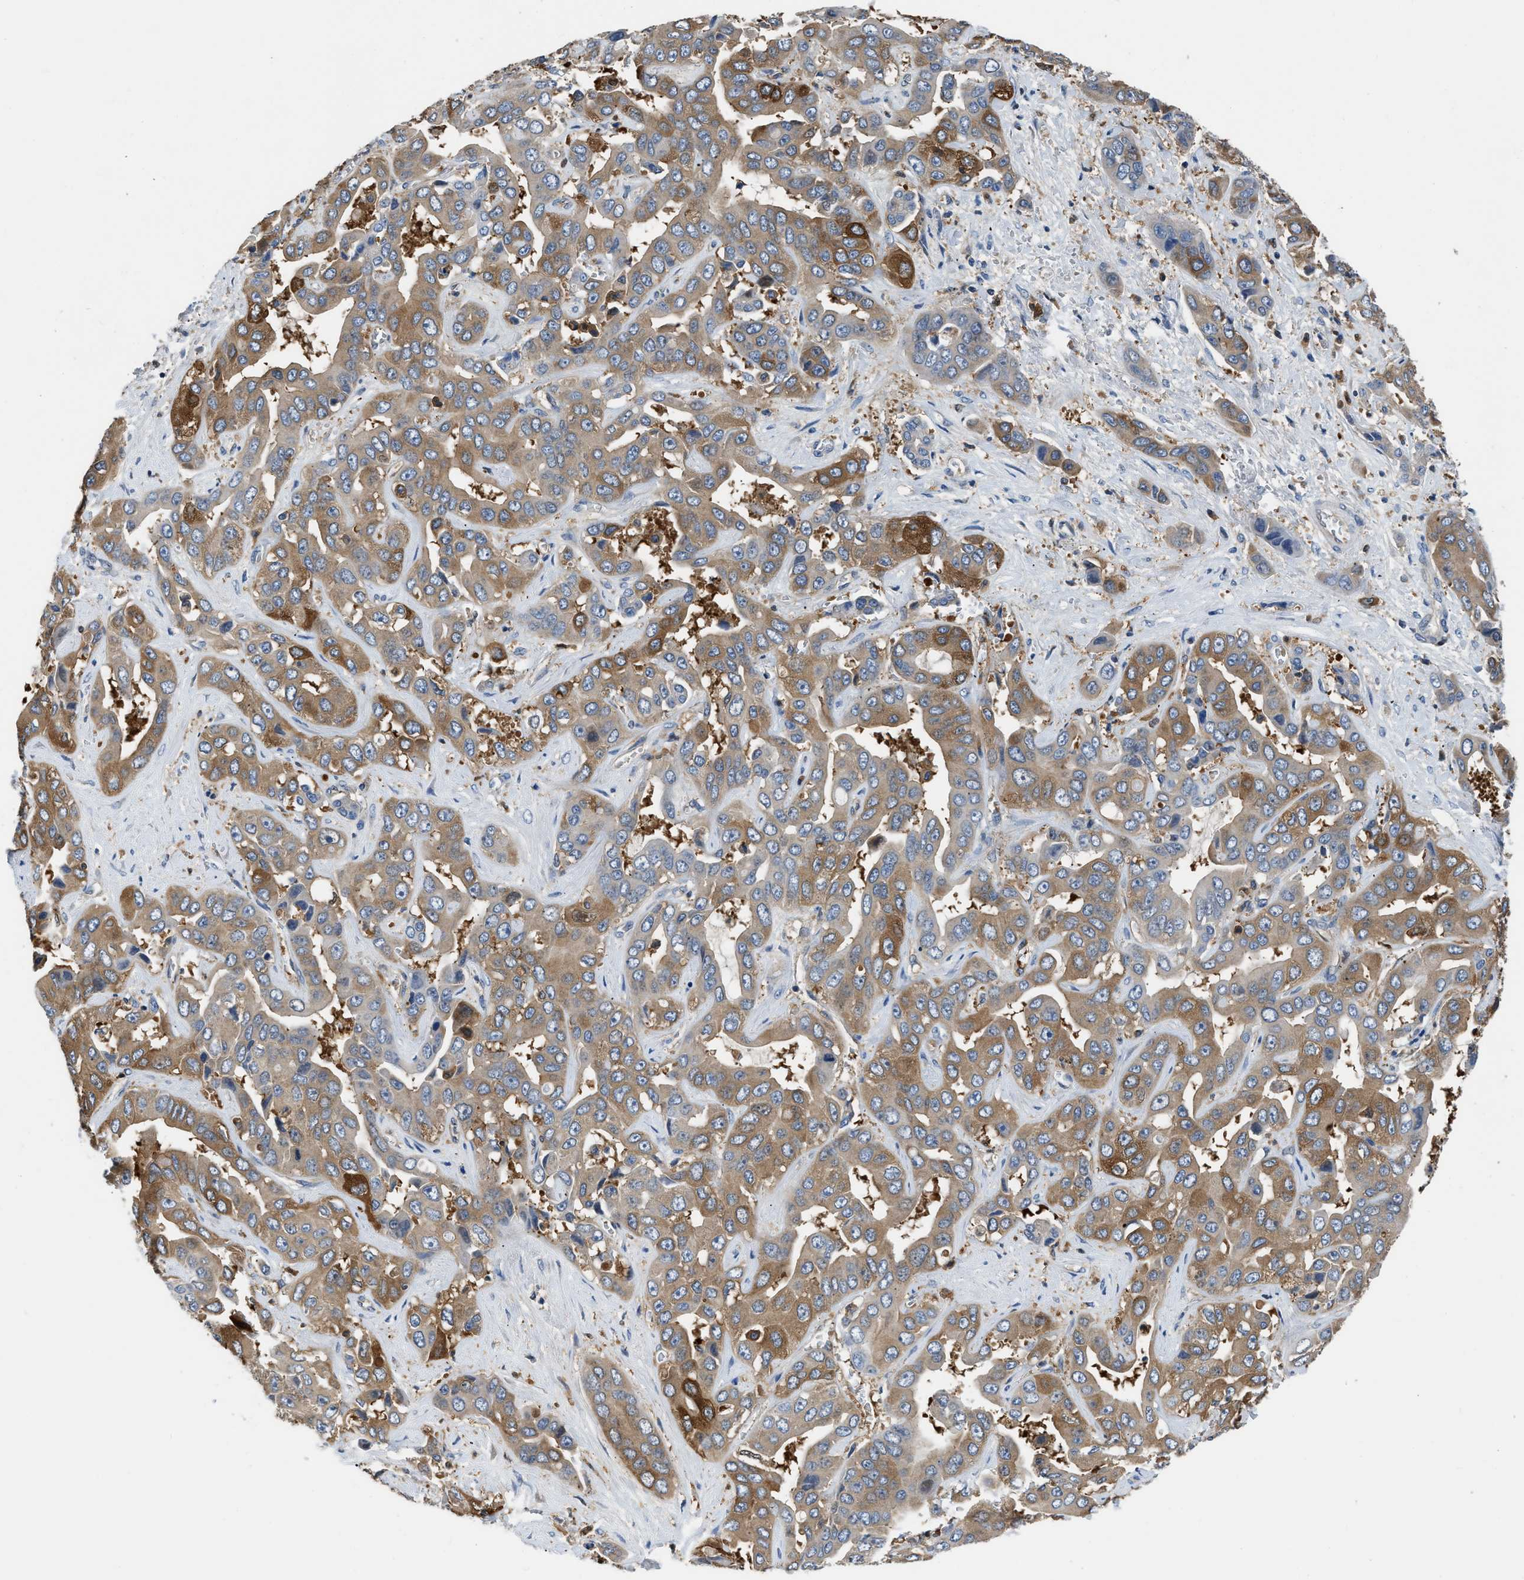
{"staining": {"intensity": "moderate", "quantity": ">75%", "location": "cytoplasmic/membranous"}, "tissue": "liver cancer", "cell_type": "Tumor cells", "image_type": "cancer", "snomed": [{"axis": "morphology", "description": "Cholangiocarcinoma"}, {"axis": "topography", "description": "Liver"}], "caption": "Immunohistochemistry image of neoplastic tissue: liver cancer stained using immunohistochemistry exhibits medium levels of moderate protein expression localized specifically in the cytoplasmic/membranous of tumor cells, appearing as a cytoplasmic/membranous brown color.", "gene": "PKM", "patient": {"sex": "female", "age": 52}}